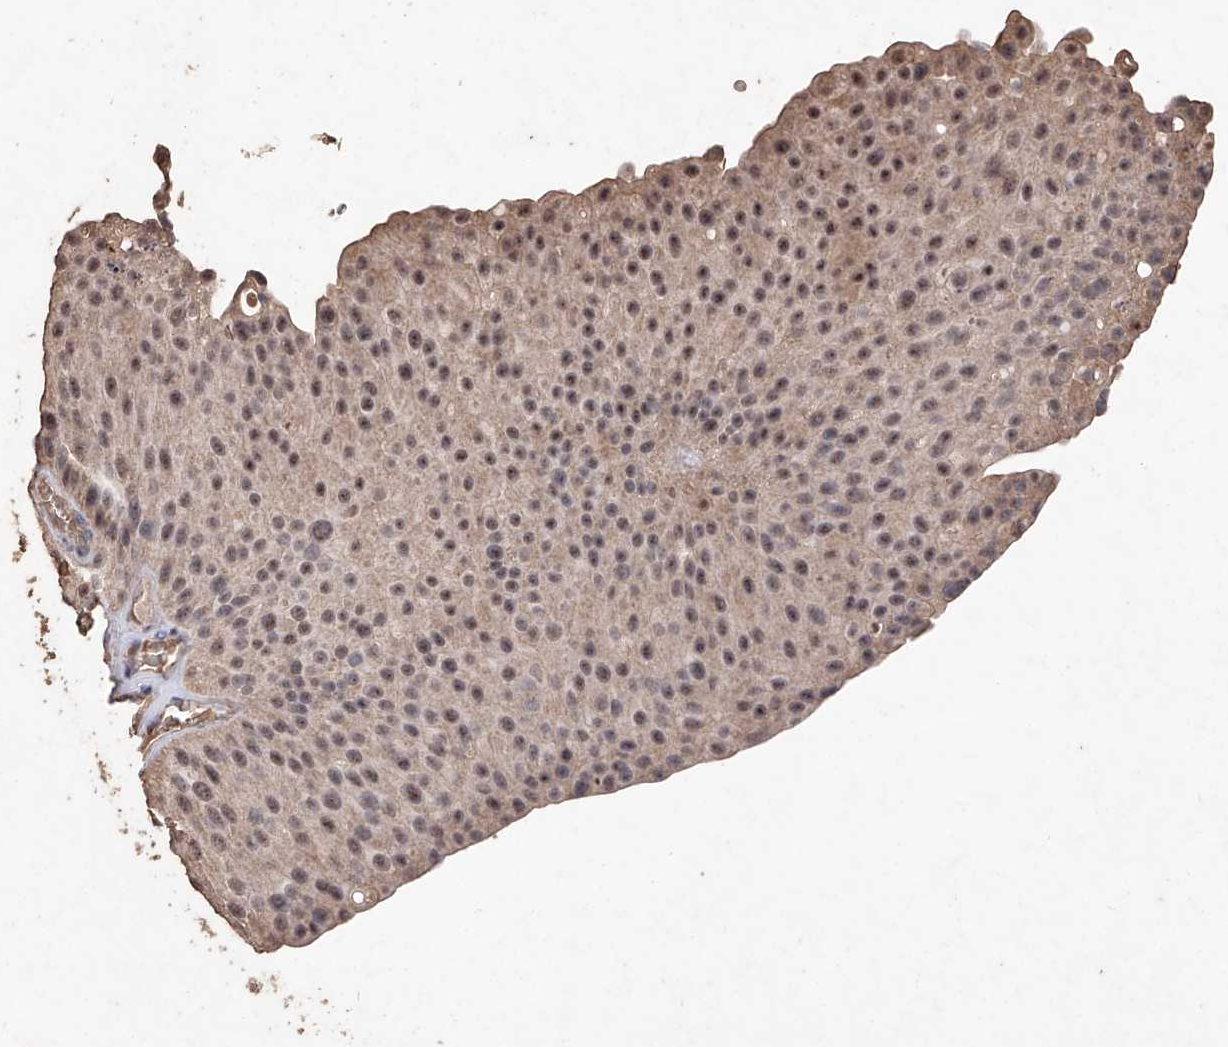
{"staining": {"intensity": "weak", "quantity": ">75%", "location": "cytoplasmic/membranous,nuclear"}, "tissue": "urothelial cancer", "cell_type": "Tumor cells", "image_type": "cancer", "snomed": [{"axis": "morphology", "description": "Urothelial carcinoma, Low grade"}, {"axis": "topography", "description": "Smooth muscle"}, {"axis": "topography", "description": "Urinary bladder"}], "caption": "A micrograph of human urothelial cancer stained for a protein exhibits weak cytoplasmic/membranous and nuclear brown staining in tumor cells.", "gene": "EML1", "patient": {"sex": "male", "age": 60}}